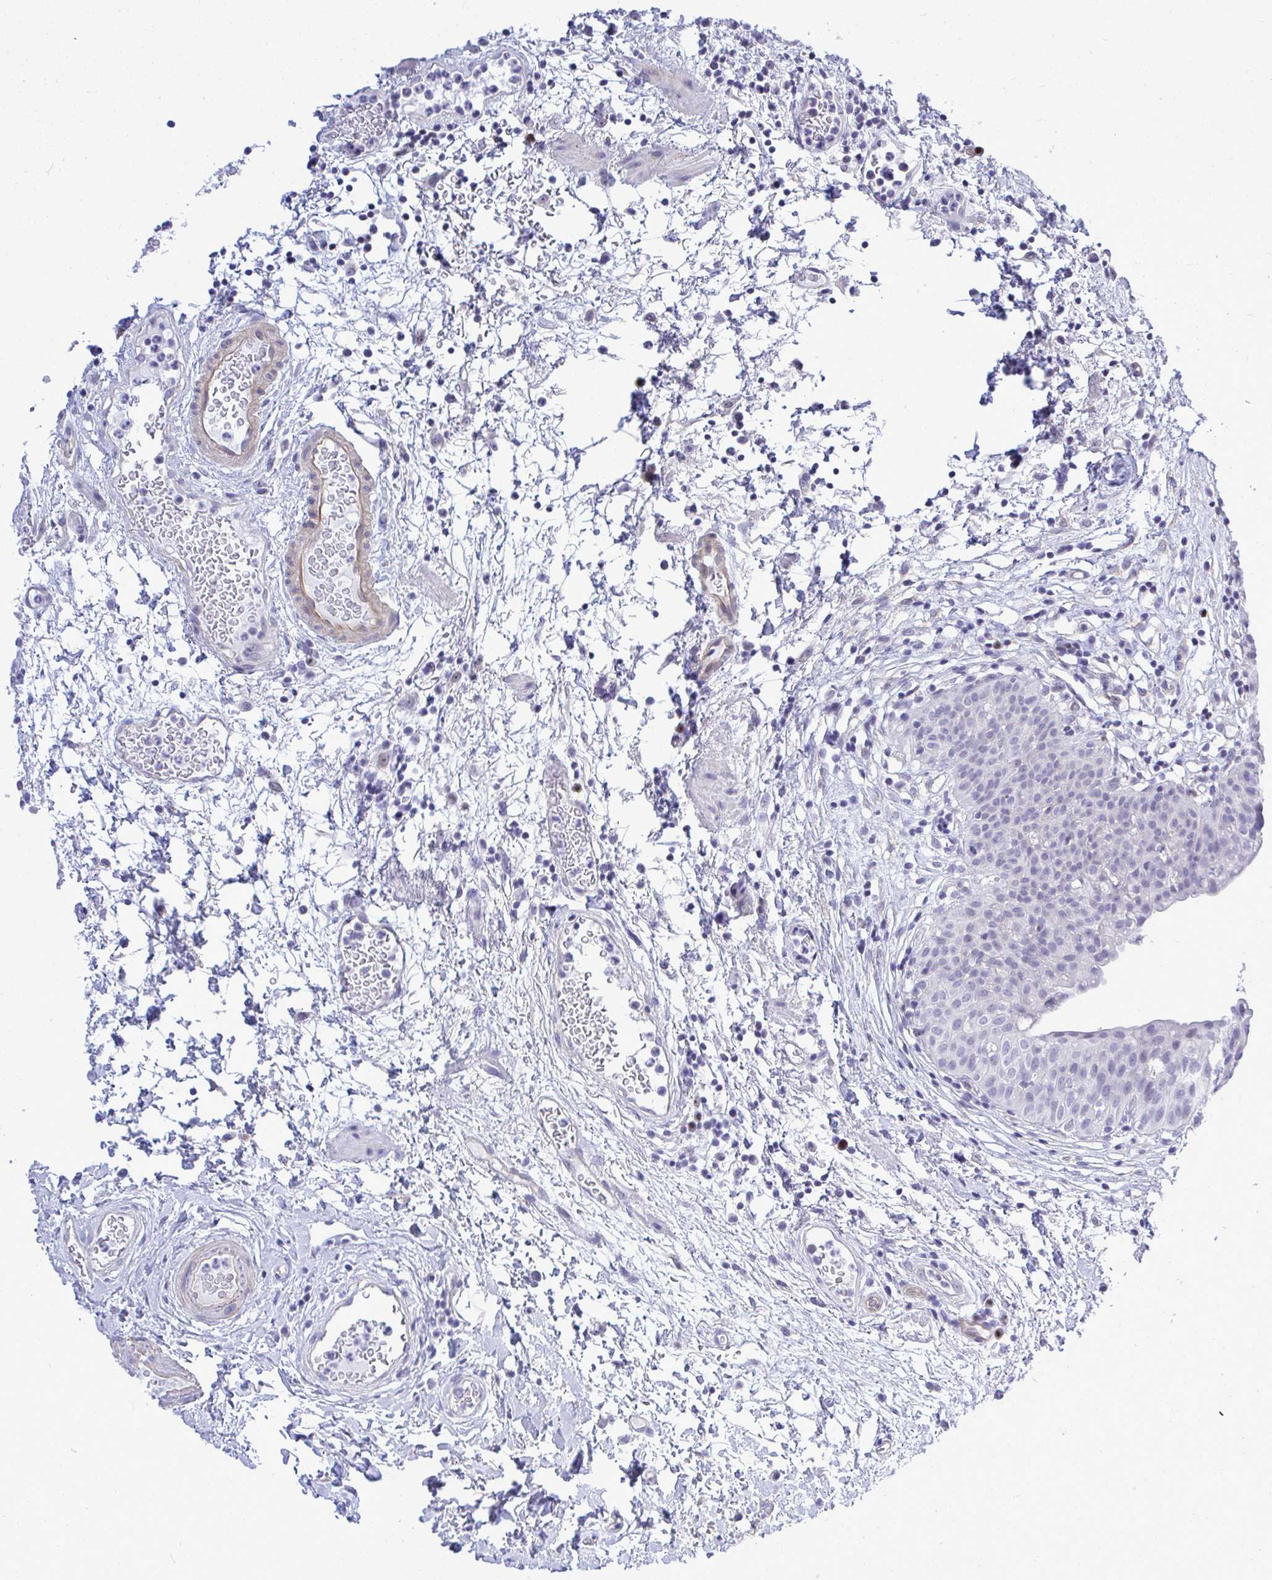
{"staining": {"intensity": "negative", "quantity": "none", "location": "none"}, "tissue": "urinary bladder", "cell_type": "Urothelial cells", "image_type": "normal", "snomed": [{"axis": "morphology", "description": "Normal tissue, NOS"}, {"axis": "morphology", "description": "Inflammation, NOS"}, {"axis": "topography", "description": "Urinary bladder"}], "caption": "Urinary bladder was stained to show a protein in brown. There is no significant expression in urothelial cells.", "gene": "SLC25A51", "patient": {"sex": "male", "age": 57}}